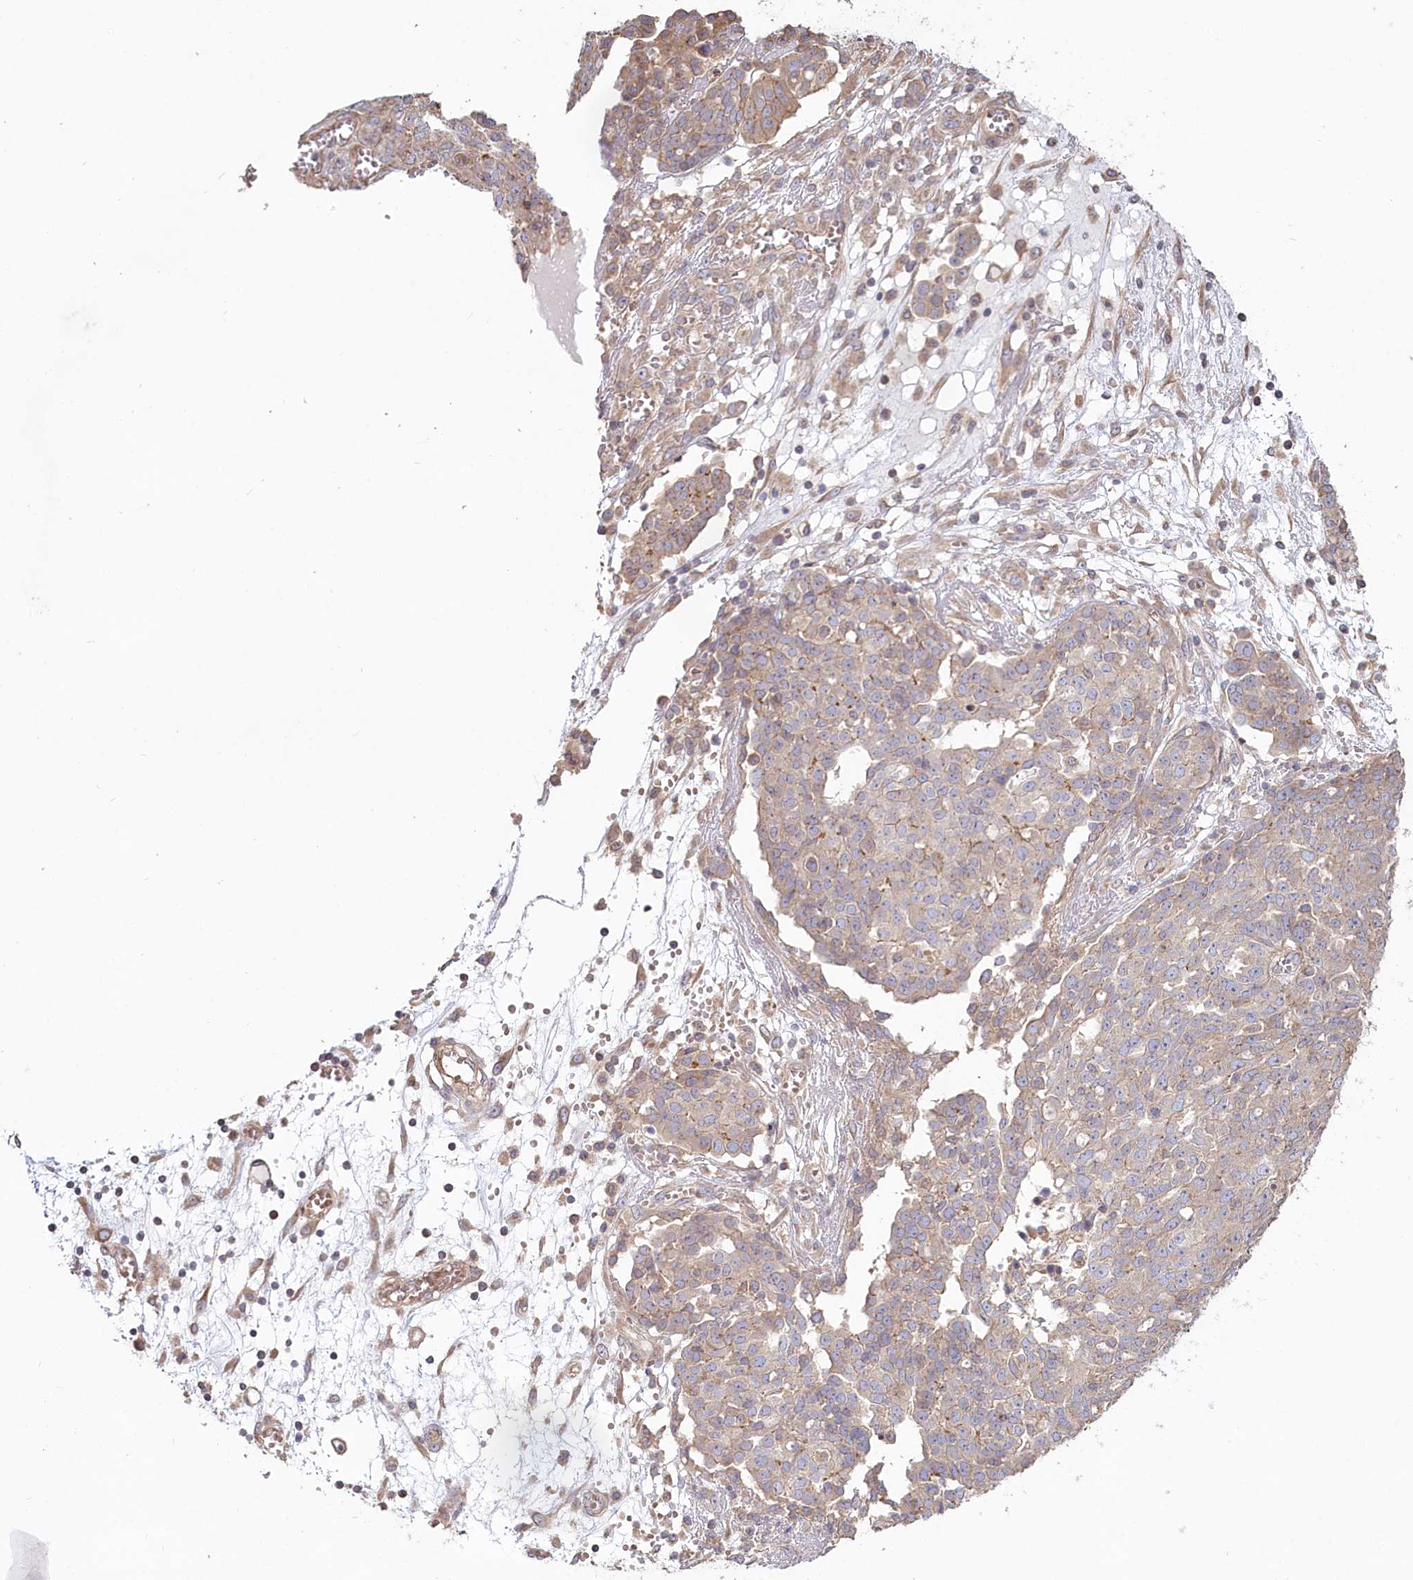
{"staining": {"intensity": "weak", "quantity": "<25%", "location": "cytoplasmic/membranous"}, "tissue": "ovarian cancer", "cell_type": "Tumor cells", "image_type": "cancer", "snomed": [{"axis": "morphology", "description": "Cystadenocarcinoma, serous, NOS"}, {"axis": "topography", "description": "Soft tissue"}, {"axis": "topography", "description": "Ovary"}], "caption": "This micrograph is of ovarian cancer (serous cystadenocarcinoma) stained with IHC to label a protein in brown with the nuclei are counter-stained blue. There is no positivity in tumor cells.", "gene": "TCHP", "patient": {"sex": "female", "age": 57}}